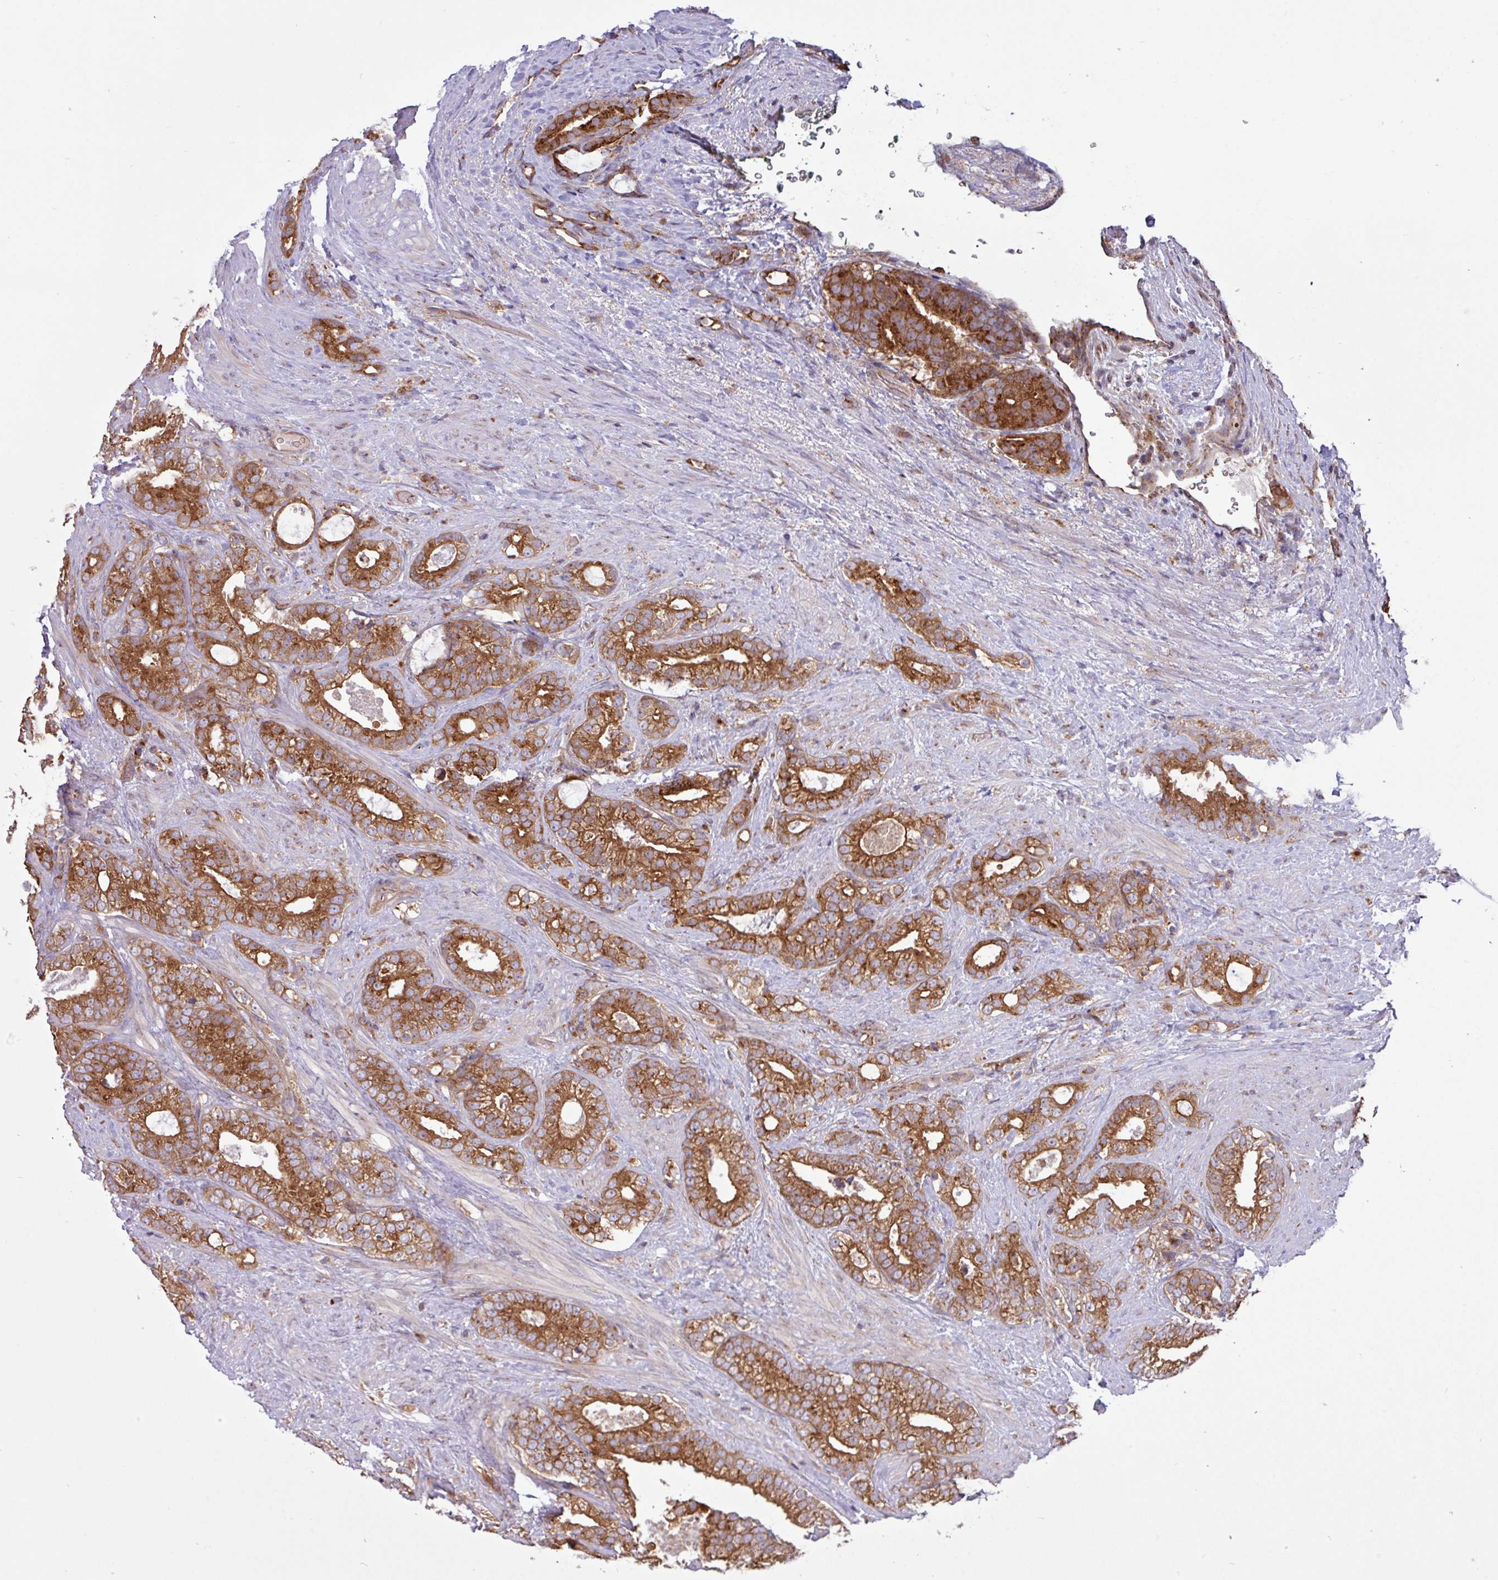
{"staining": {"intensity": "strong", "quantity": ">75%", "location": "cytoplasmic/membranous"}, "tissue": "prostate cancer", "cell_type": "Tumor cells", "image_type": "cancer", "snomed": [{"axis": "morphology", "description": "Adenocarcinoma, High grade"}, {"axis": "topography", "description": "Prostate and seminal vesicle, NOS"}], "caption": "Protein staining of prostate adenocarcinoma (high-grade) tissue demonstrates strong cytoplasmic/membranous expression in approximately >75% of tumor cells.", "gene": "RAB19", "patient": {"sex": "male", "age": 67}}